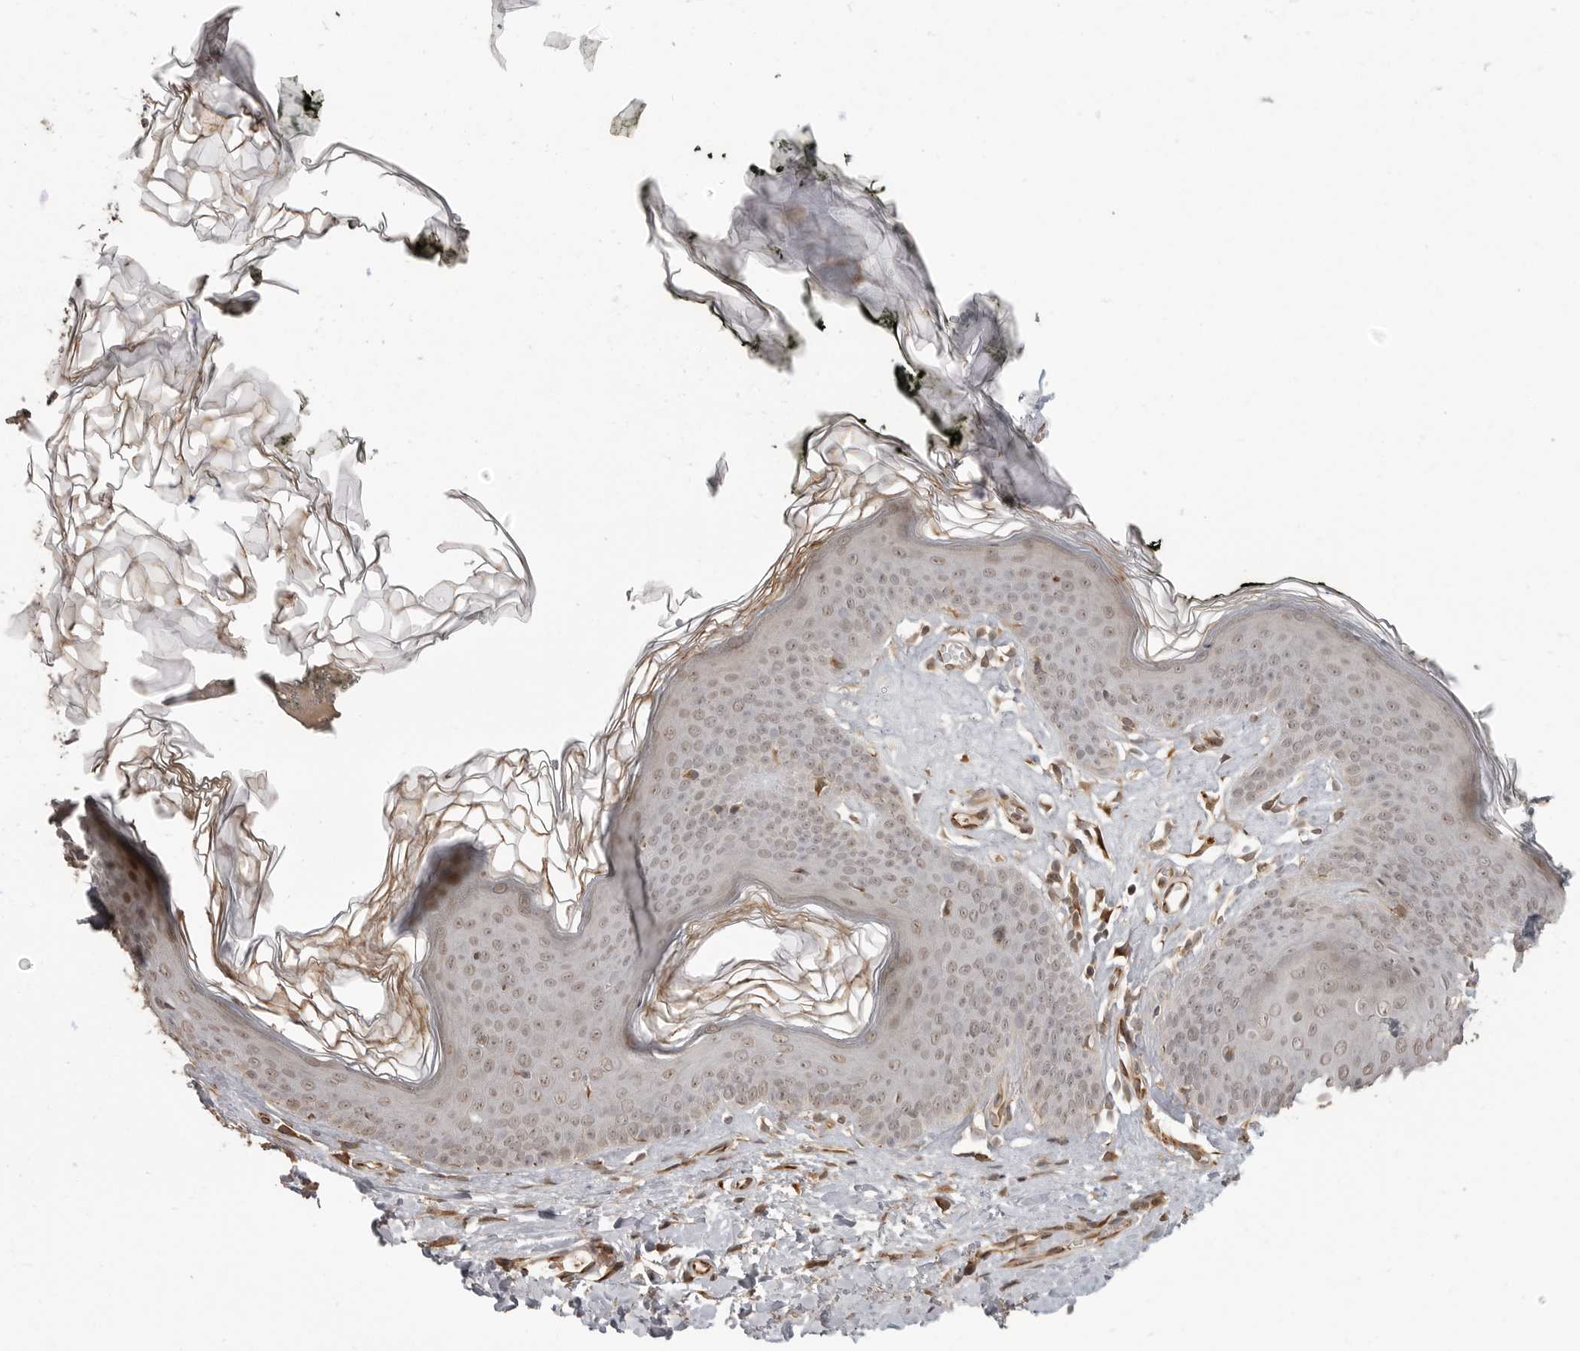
{"staining": {"intensity": "weak", "quantity": "25%-75%", "location": "nuclear"}, "tissue": "skin", "cell_type": "Epidermal cells", "image_type": "normal", "snomed": [{"axis": "morphology", "description": "Normal tissue, NOS"}, {"axis": "morphology", "description": "Inflammation, NOS"}, {"axis": "topography", "description": "Vulva"}], "caption": "Immunohistochemistry (IHC) histopathology image of benign skin stained for a protein (brown), which demonstrates low levels of weak nuclear expression in approximately 25%-75% of epidermal cells.", "gene": "SMG8", "patient": {"sex": "female", "age": 84}}